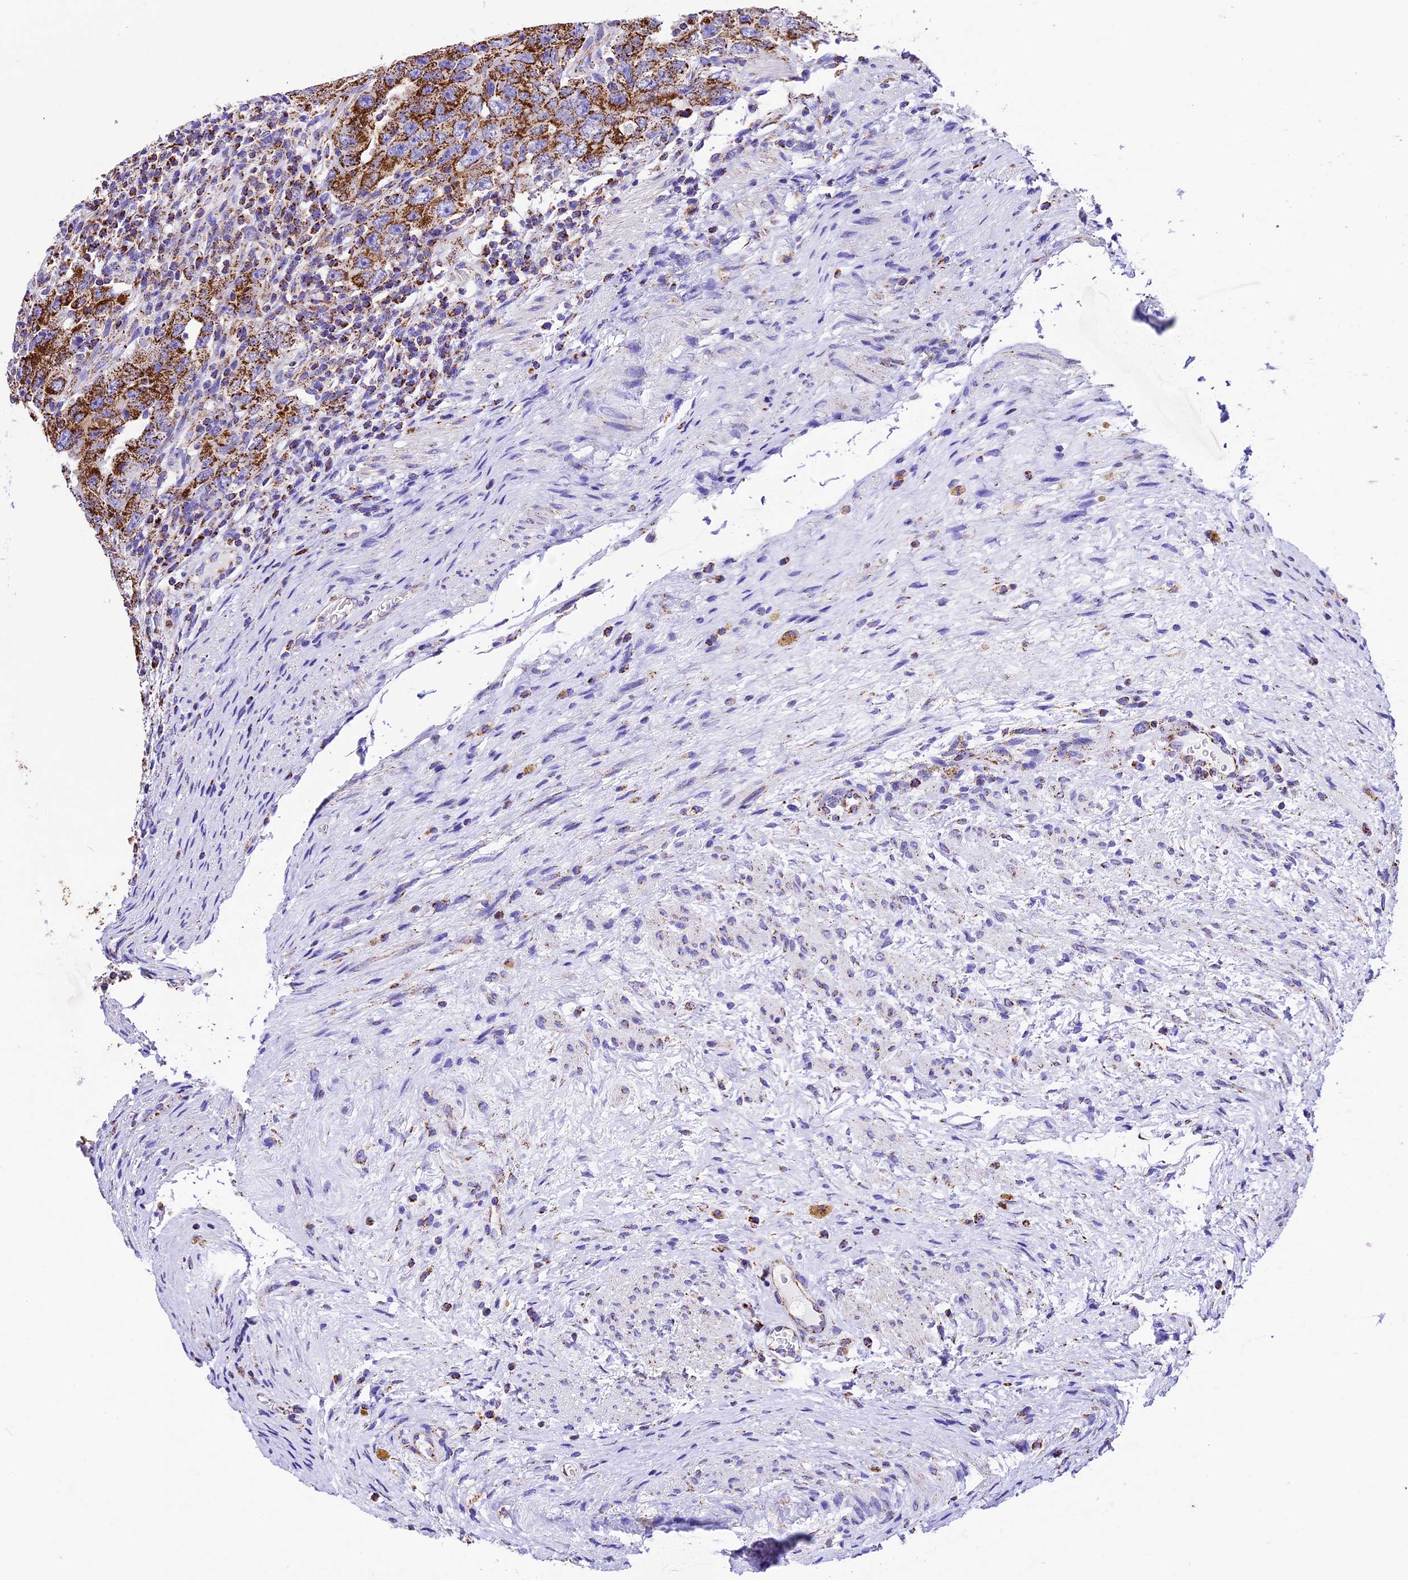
{"staining": {"intensity": "strong", "quantity": ">75%", "location": "cytoplasmic/membranous"}, "tissue": "testis cancer", "cell_type": "Tumor cells", "image_type": "cancer", "snomed": [{"axis": "morphology", "description": "Carcinoma, Embryonal, NOS"}, {"axis": "topography", "description": "Testis"}], "caption": "Immunohistochemical staining of testis embryonal carcinoma reveals high levels of strong cytoplasmic/membranous staining in approximately >75% of tumor cells. The staining was performed using DAB to visualize the protein expression in brown, while the nuclei were stained in blue with hematoxylin (Magnification: 20x).", "gene": "DCAF5", "patient": {"sex": "male", "age": 26}}